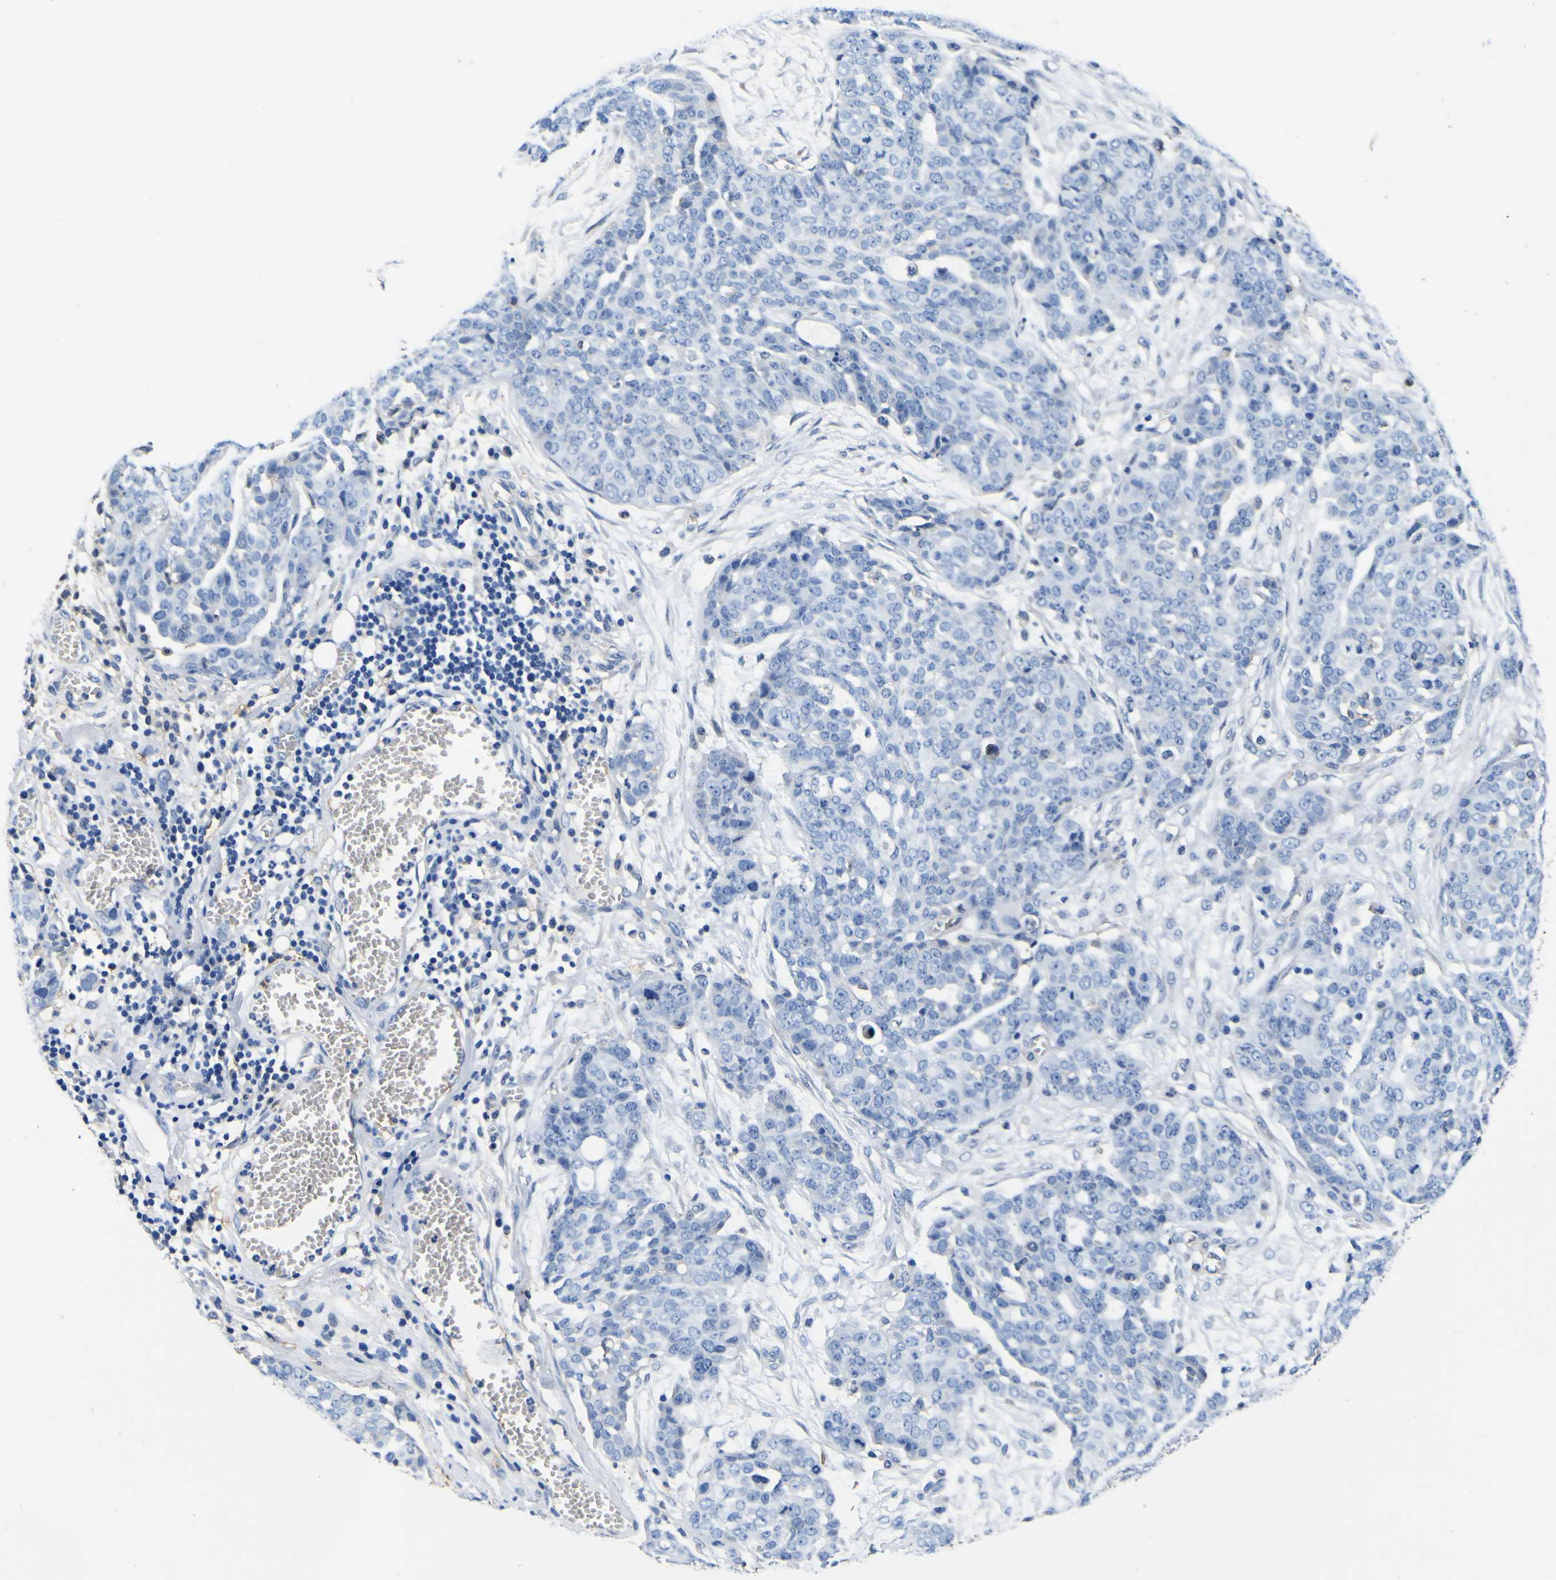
{"staining": {"intensity": "negative", "quantity": "none", "location": "none"}, "tissue": "ovarian cancer", "cell_type": "Tumor cells", "image_type": "cancer", "snomed": [{"axis": "morphology", "description": "Cystadenocarcinoma, serous, NOS"}, {"axis": "topography", "description": "Soft tissue"}, {"axis": "topography", "description": "Ovary"}], "caption": "The immunohistochemistry (IHC) image has no significant expression in tumor cells of ovarian cancer tissue. (DAB immunohistochemistry visualized using brightfield microscopy, high magnification).", "gene": "PXDN", "patient": {"sex": "female", "age": 57}}